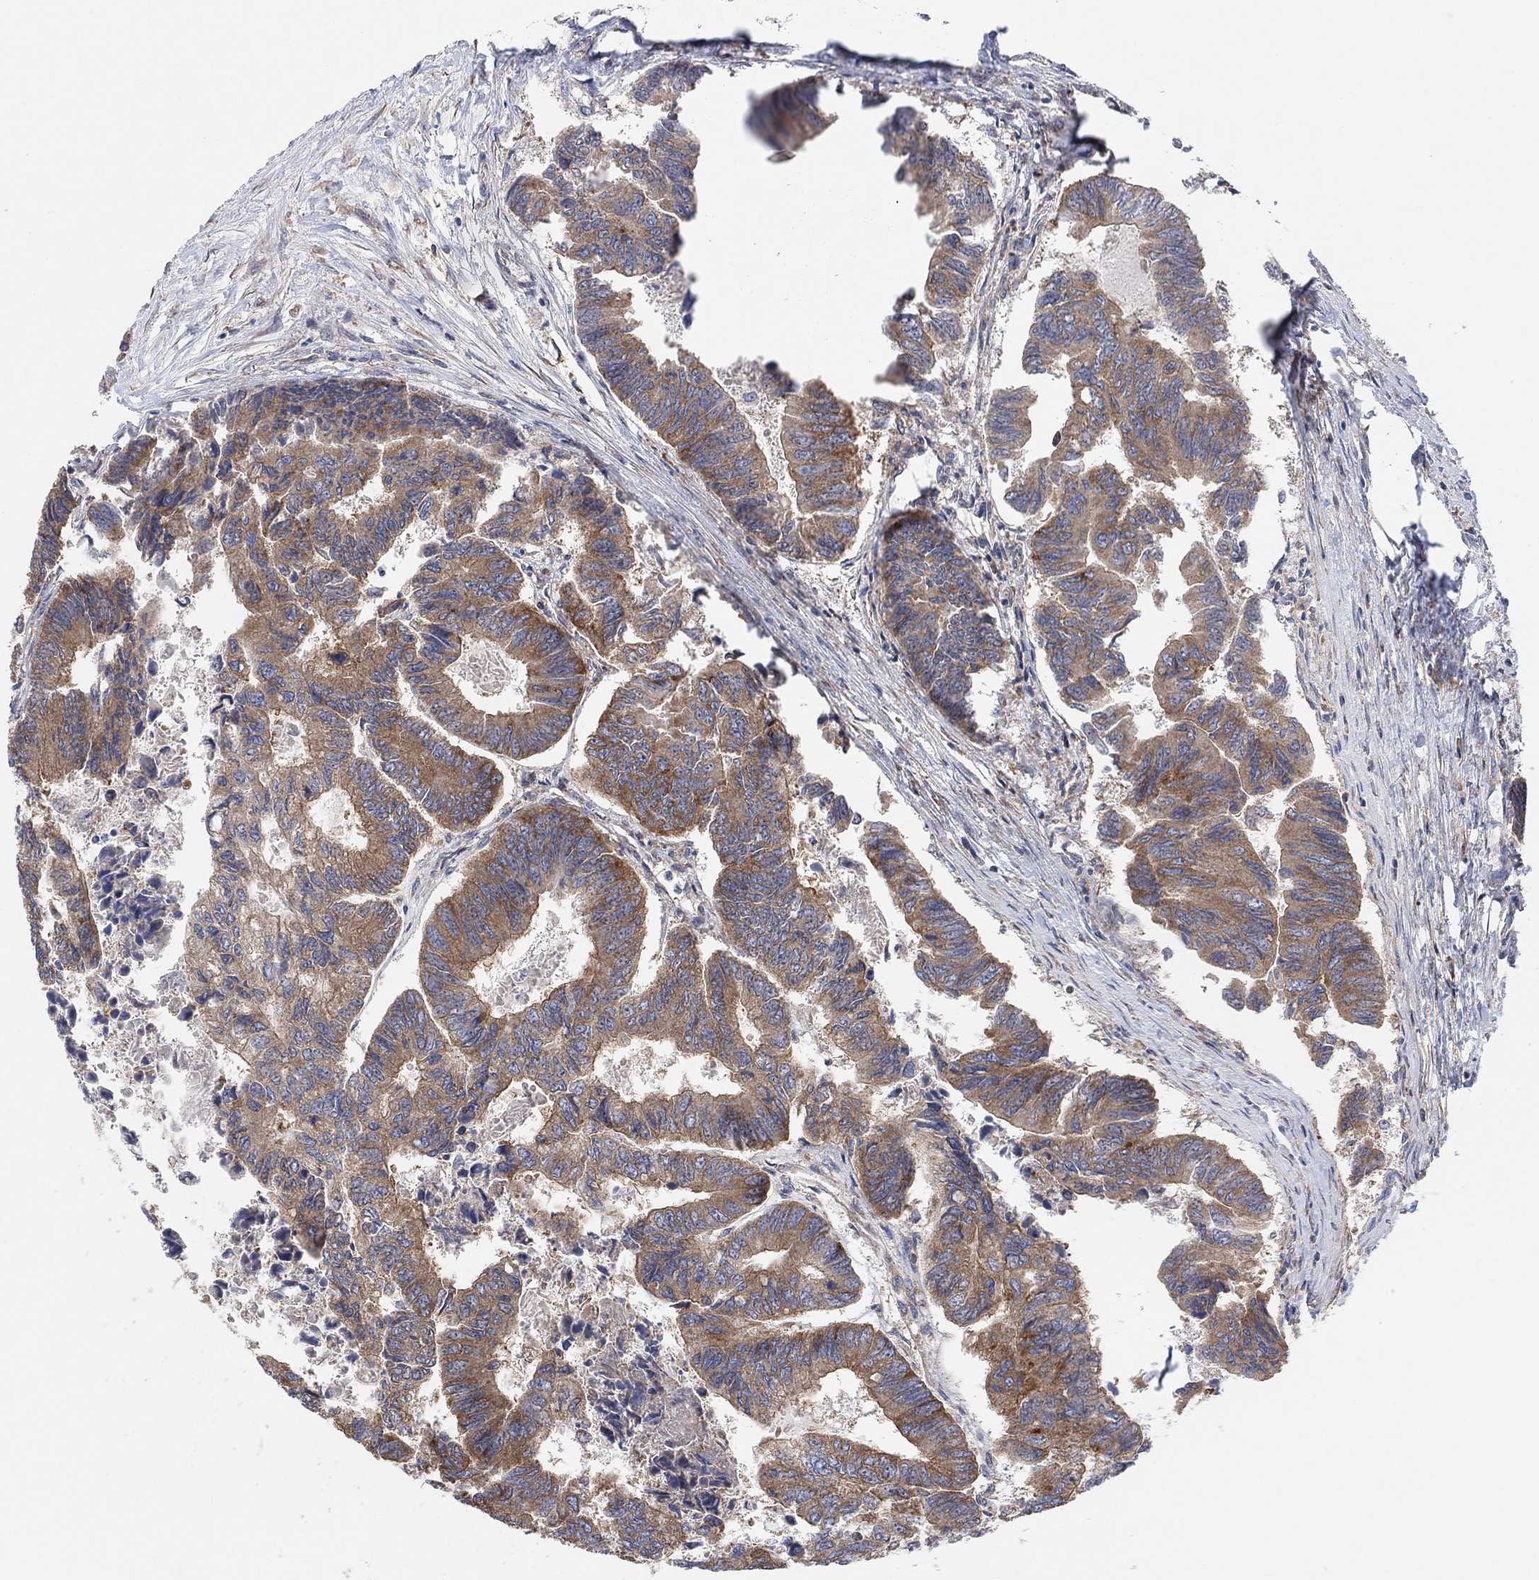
{"staining": {"intensity": "moderate", "quantity": "25%-75%", "location": "cytoplasmic/membranous"}, "tissue": "colorectal cancer", "cell_type": "Tumor cells", "image_type": "cancer", "snomed": [{"axis": "morphology", "description": "Adenocarcinoma, NOS"}, {"axis": "topography", "description": "Colon"}], "caption": "IHC of colorectal cancer shows medium levels of moderate cytoplasmic/membranous staining in approximately 25%-75% of tumor cells. Nuclei are stained in blue.", "gene": "BLOC1S3", "patient": {"sex": "female", "age": 65}}